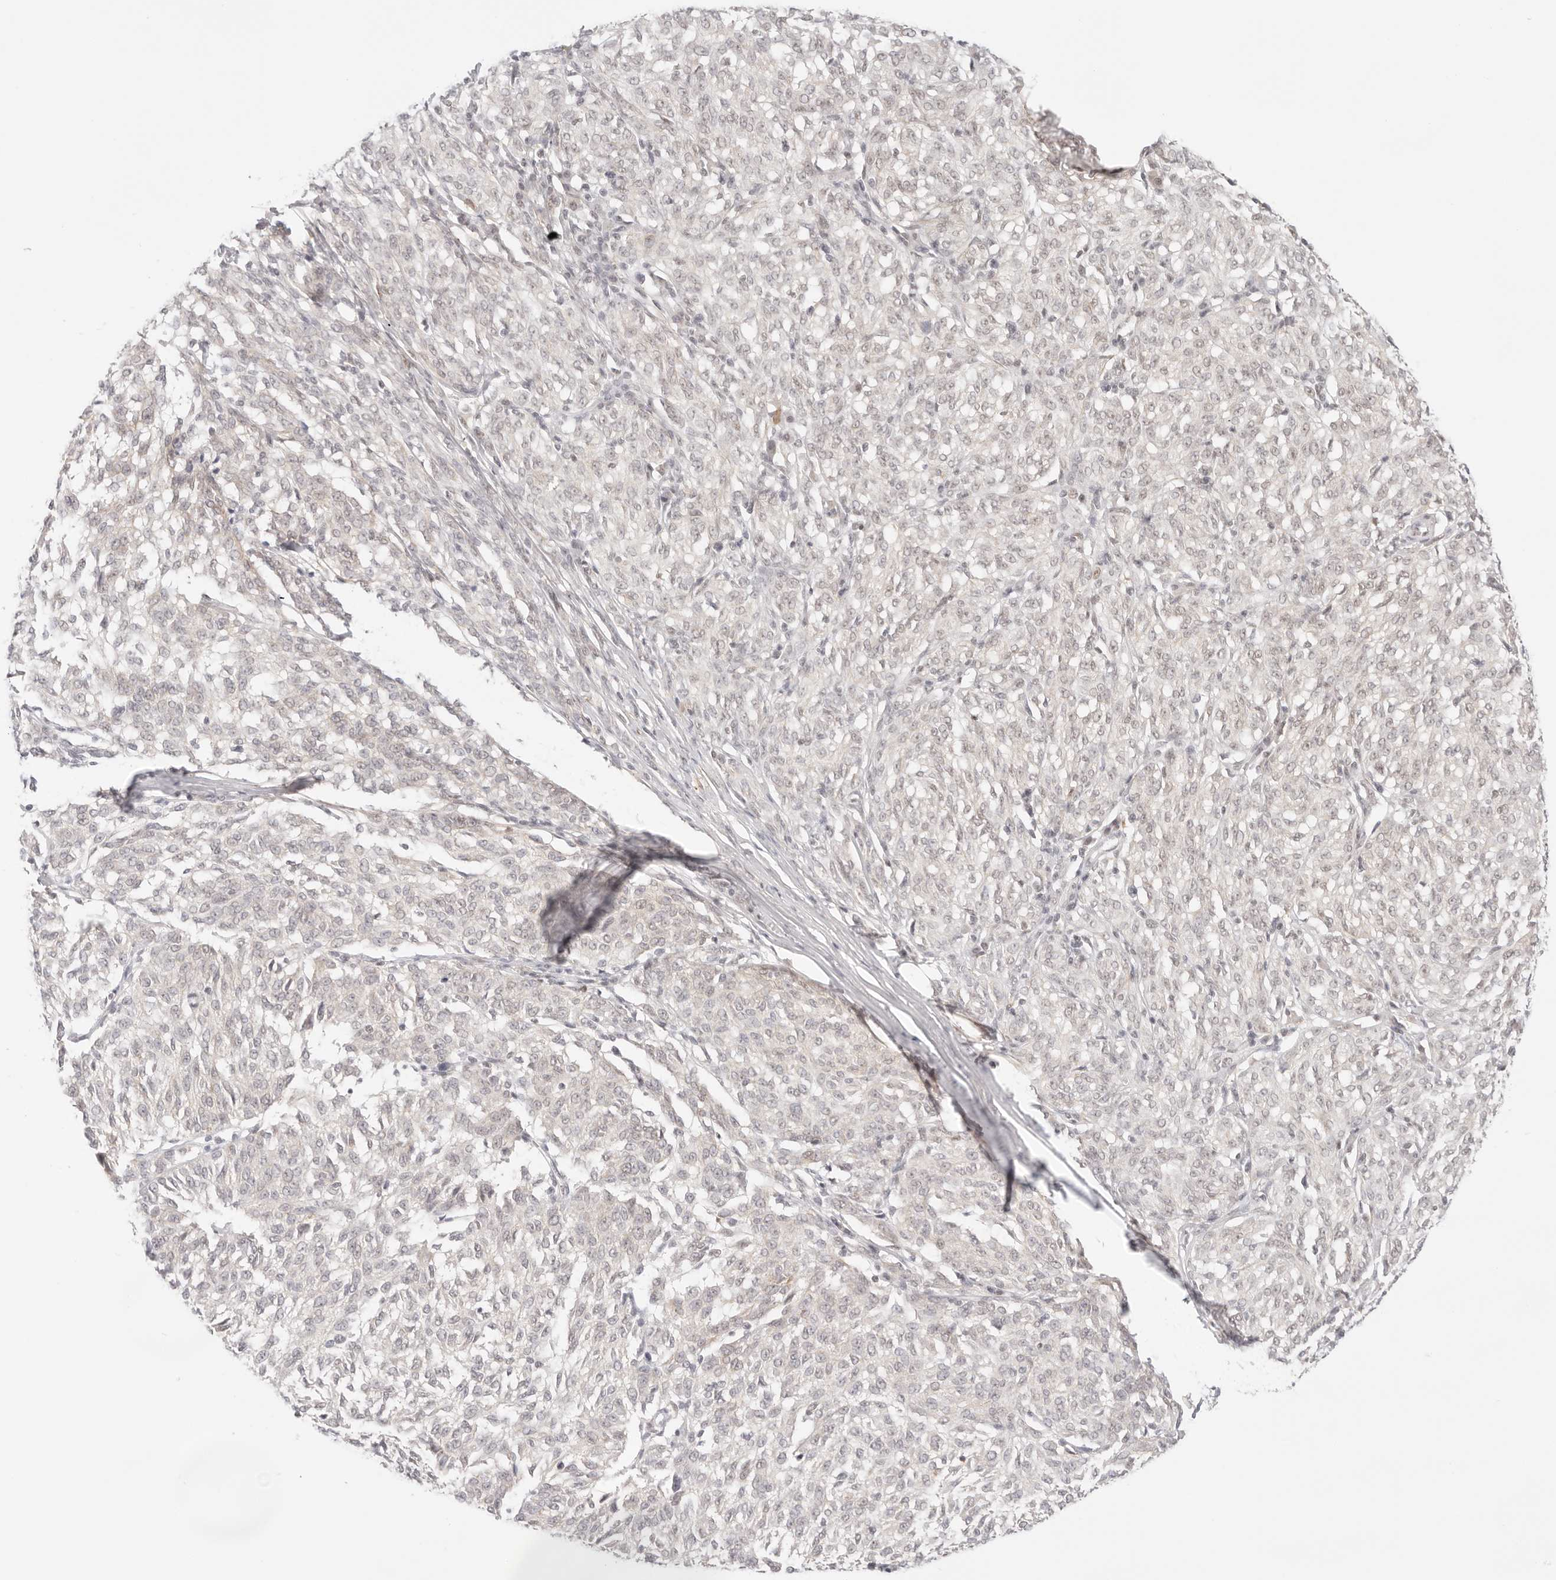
{"staining": {"intensity": "weak", "quantity": "25%-75%", "location": "nuclear"}, "tissue": "melanoma", "cell_type": "Tumor cells", "image_type": "cancer", "snomed": [{"axis": "morphology", "description": "Malignant melanoma, NOS"}, {"axis": "topography", "description": "Skin"}], "caption": "IHC of malignant melanoma exhibits low levels of weak nuclear staining in about 25%-75% of tumor cells. (DAB (3,3'-diaminobenzidine) IHC with brightfield microscopy, high magnification).", "gene": "GTF2E2", "patient": {"sex": "female", "age": 72}}